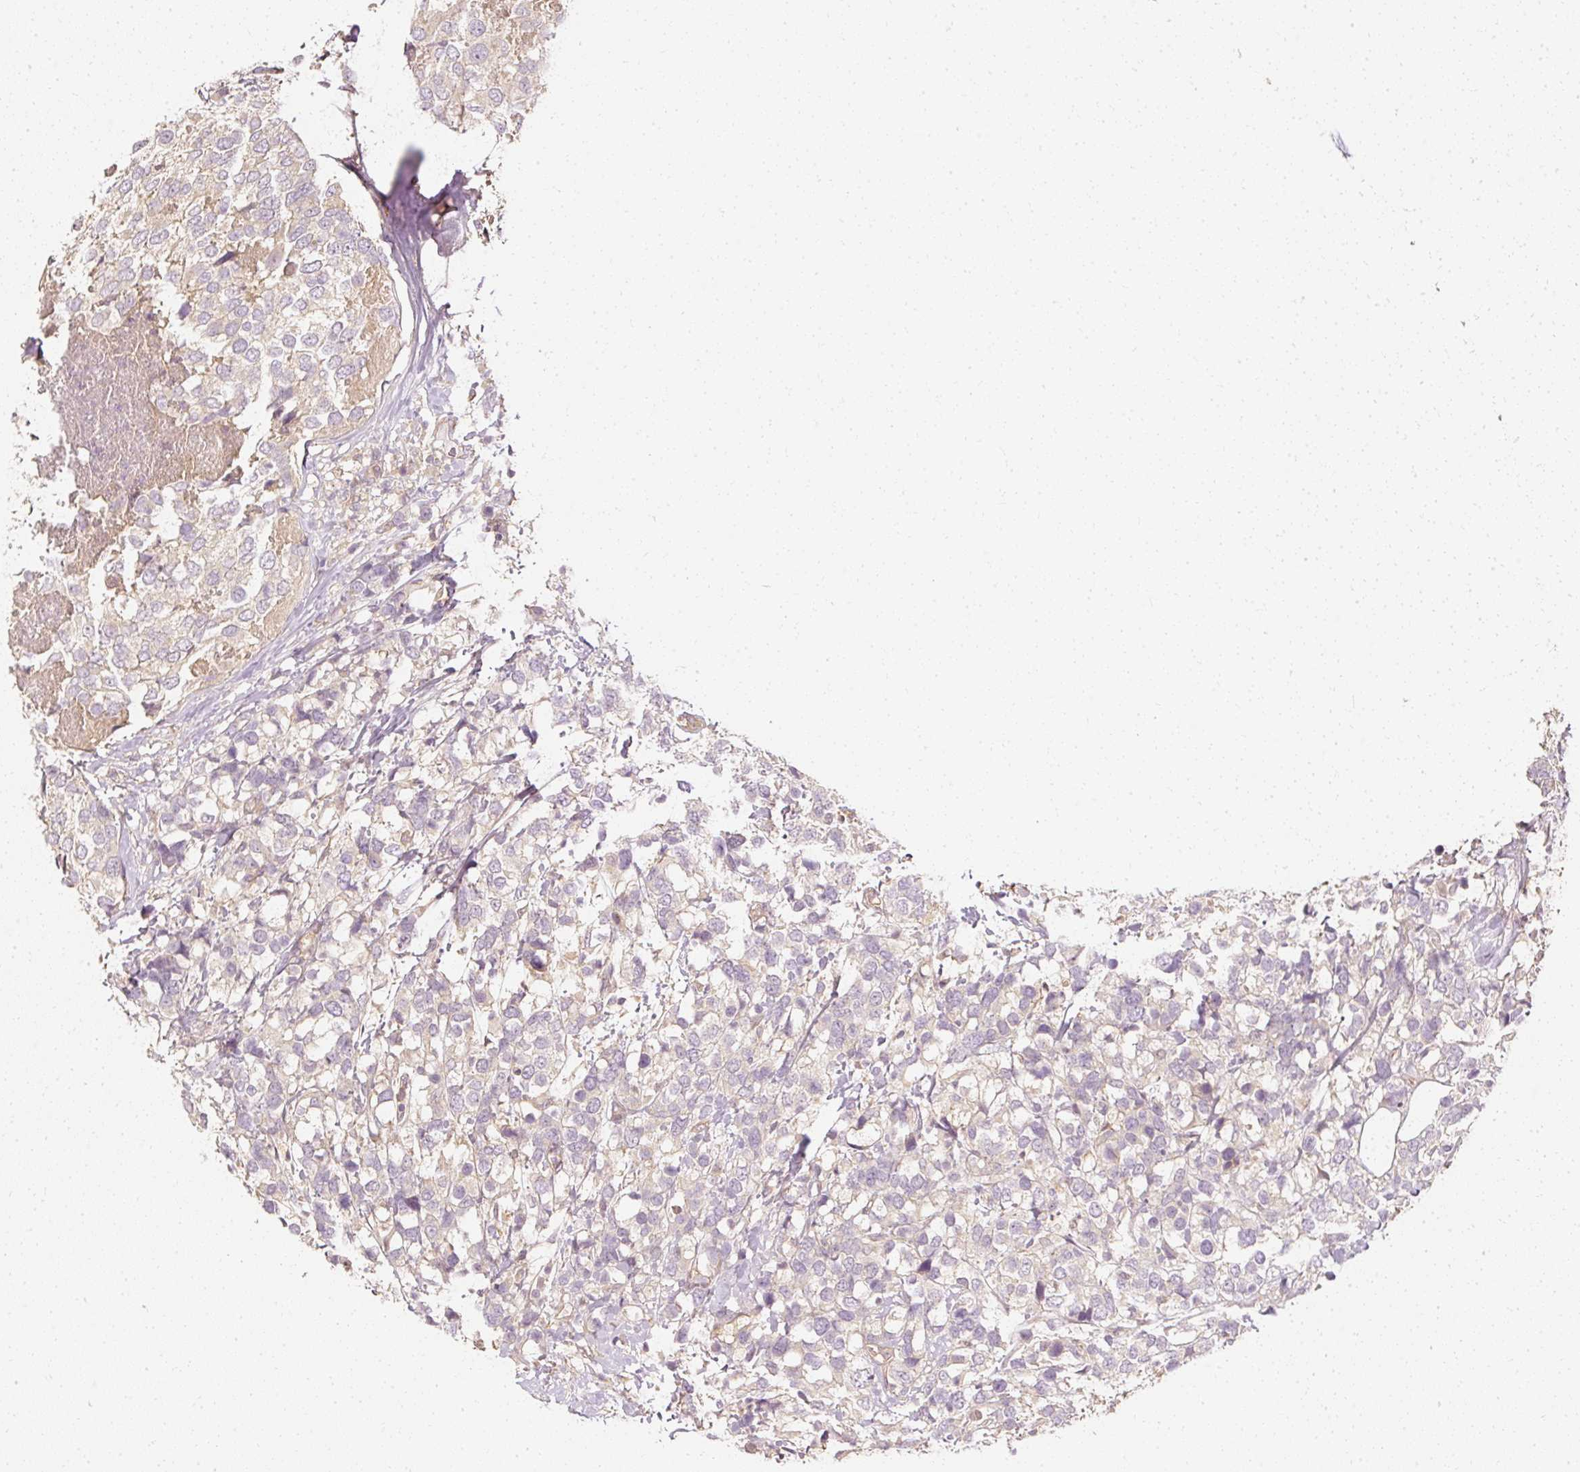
{"staining": {"intensity": "weak", "quantity": "<25%", "location": "cytoplasmic/membranous"}, "tissue": "breast cancer", "cell_type": "Tumor cells", "image_type": "cancer", "snomed": [{"axis": "morphology", "description": "Lobular carcinoma"}, {"axis": "topography", "description": "Breast"}], "caption": "The immunohistochemistry (IHC) micrograph has no significant expression in tumor cells of breast cancer tissue.", "gene": "GNAQ", "patient": {"sex": "female", "age": 59}}